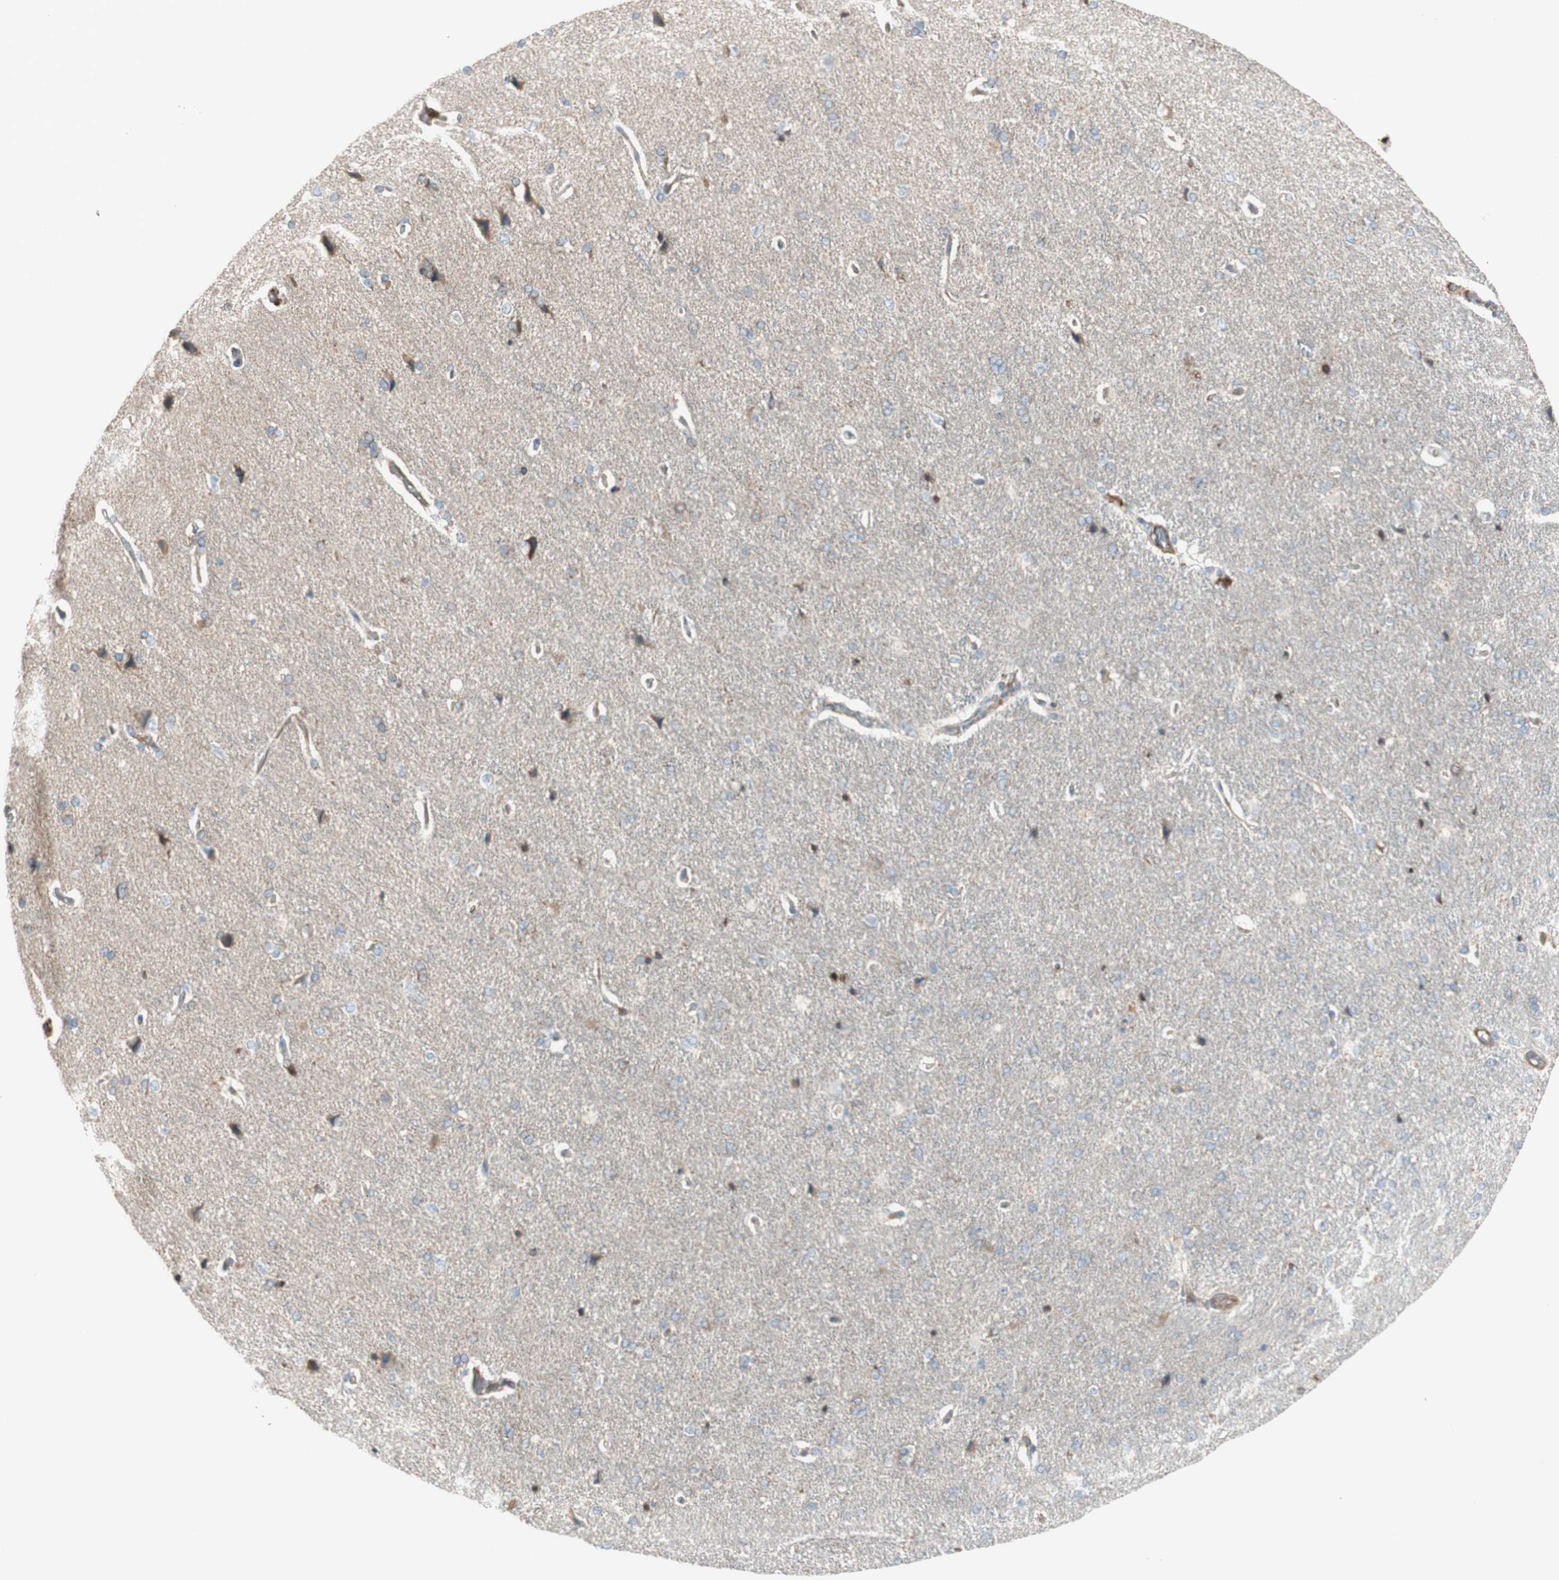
{"staining": {"intensity": "weak", "quantity": "25%-75%", "location": "cytoplasmic/membranous"}, "tissue": "cerebral cortex", "cell_type": "Endothelial cells", "image_type": "normal", "snomed": [{"axis": "morphology", "description": "Normal tissue, NOS"}, {"axis": "topography", "description": "Cerebral cortex"}], "caption": "Protein staining displays weak cytoplasmic/membranous expression in approximately 25%-75% of endothelial cells in normal cerebral cortex.", "gene": "SRCIN1", "patient": {"sex": "male", "age": 62}}